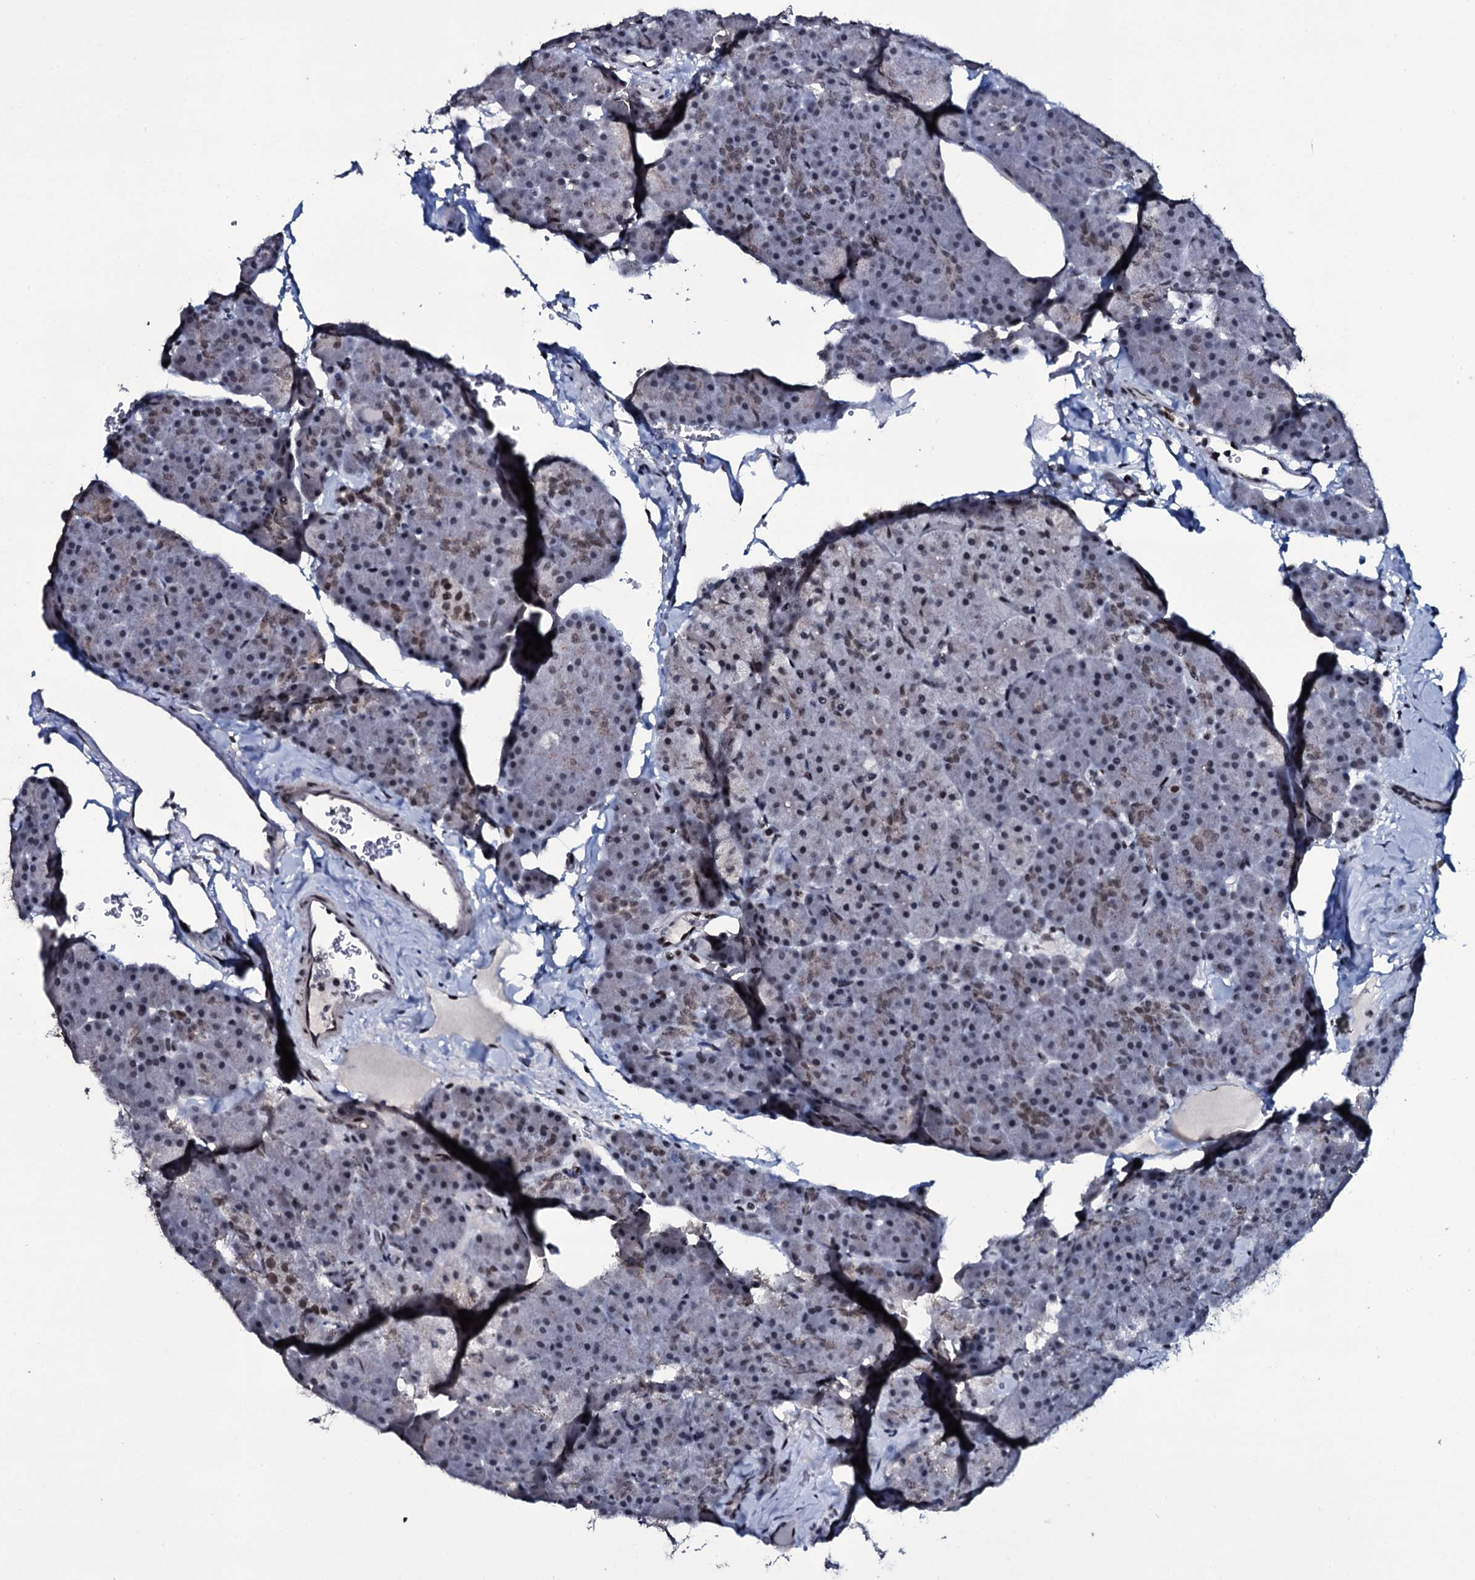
{"staining": {"intensity": "moderate", "quantity": "<25%", "location": "nuclear"}, "tissue": "pancreas", "cell_type": "Exocrine glandular cells", "image_type": "normal", "snomed": [{"axis": "morphology", "description": "Normal tissue, NOS"}, {"axis": "topography", "description": "Pancreas"}], "caption": "This image displays IHC staining of normal human pancreas, with low moderate nuclear positivity in approximately <25% of exocrine glandular cells.", "gene": "ZMIZ2", "patient": {"sex": "male", "age": 36}}